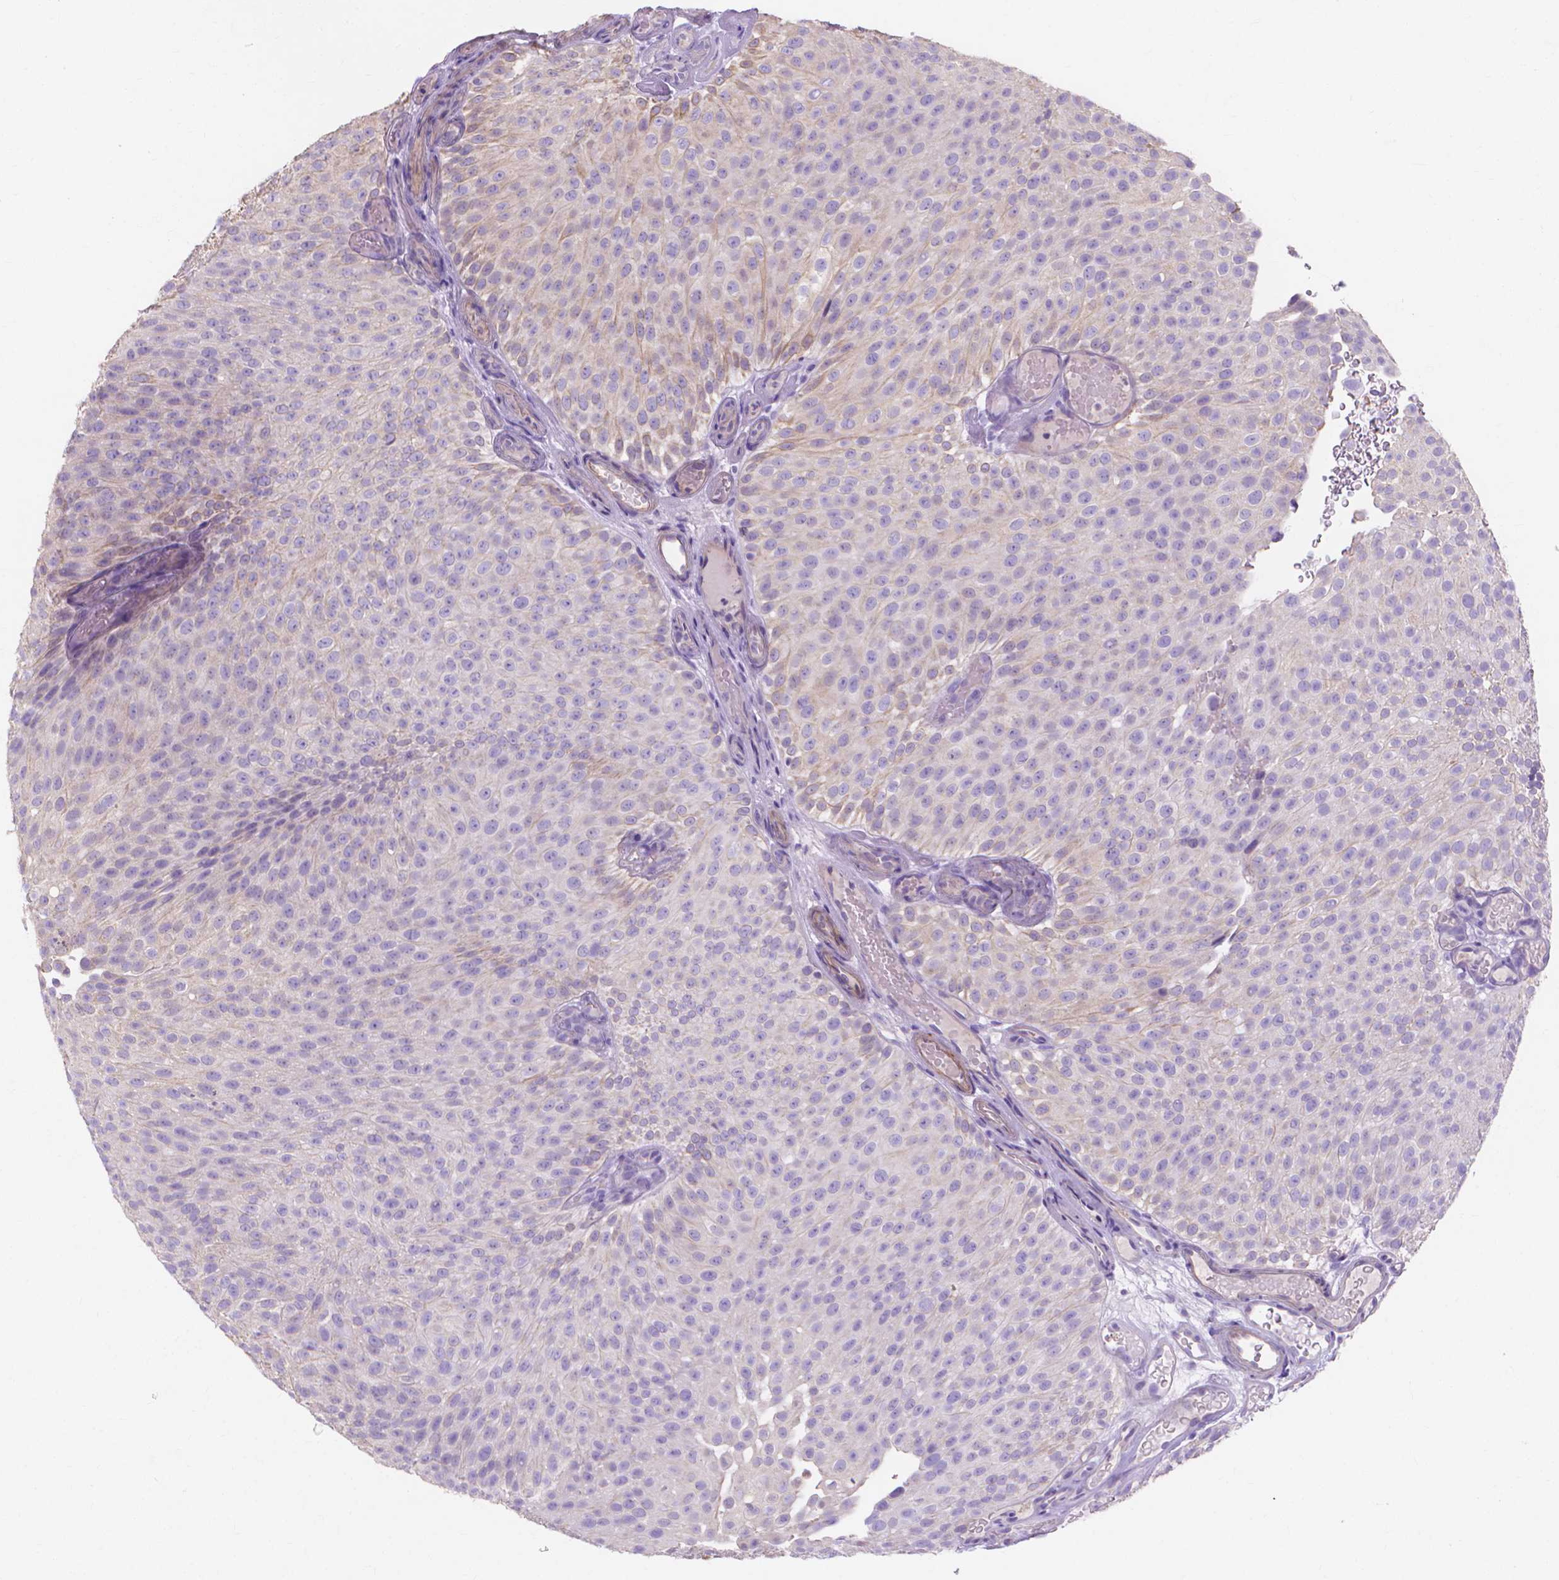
{"staining": {"intensity": "negative", "quantity": "none", "location": "none"}, "tissue": "urothelial cancer", "cell_type": "Tumor cells", "image_type": "cancer", "snomed": [{"axis": "morphology", "description": "Urothelial carcinoma, Low grade"}, {"axis": "topography", "description": "Urinary bladder"}], "caption": "Micrograph shows no significant protein positivity in tumor cells of urothelial cancer. (Brightfield microscopy of DAB immunohistochemistry (IHC) at high magnification).", "gene": "MBLAC1", "patient": {"sex": "male", "age": 78}}